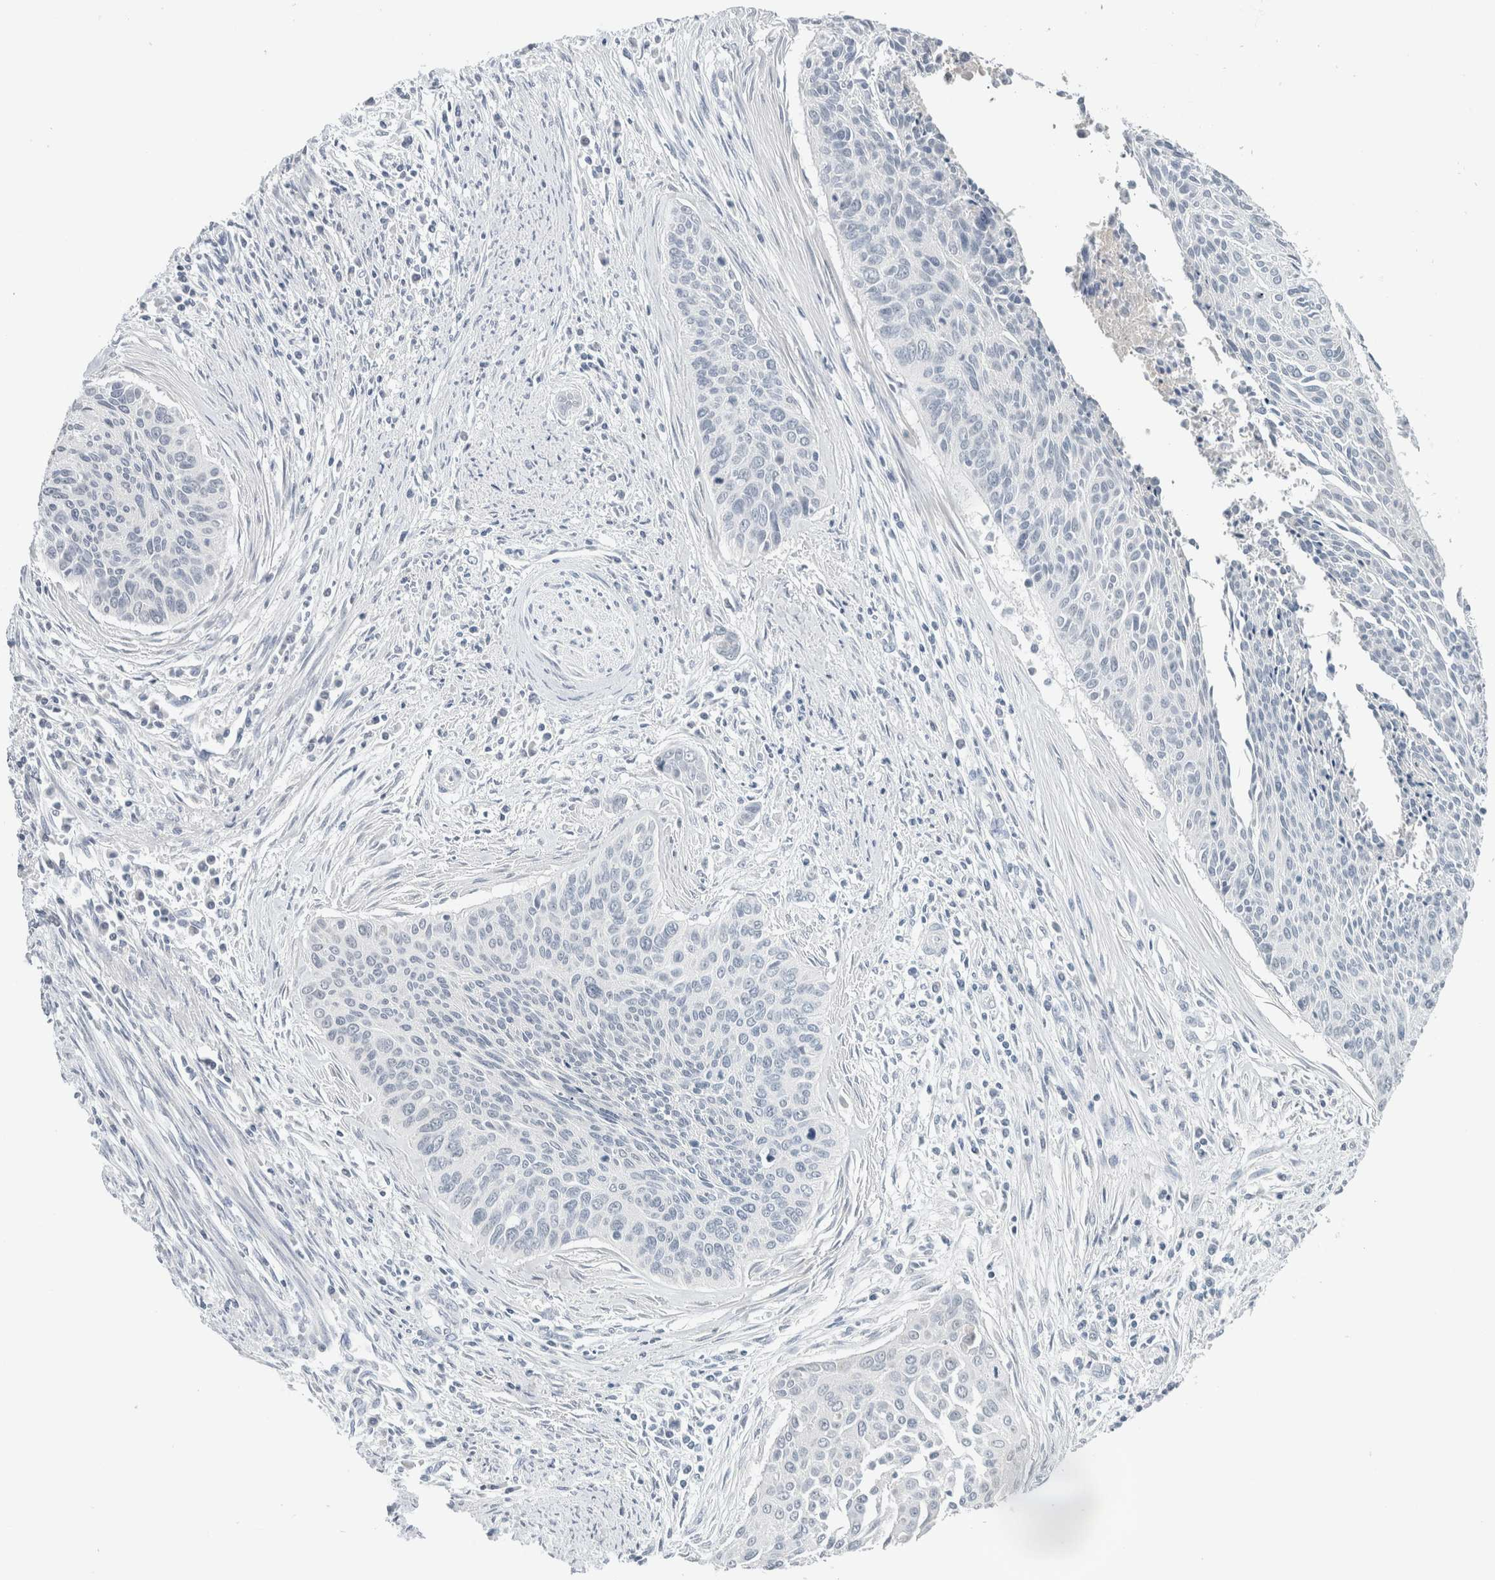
{"staining": {"intensity": "negative", "quantity": "none", "location": "none"}, "tissue": "cervical cancer", "cell_type": "Tumor cells", "image_type": "cancer", "snomed": [{"axis": "morphology", "description": "Squamous cell carcinoma, NOS"}, {"axis": "topography", "description": "Cervix"}], "caption": "IHC micrograph of human cervical squamous cell carcinoma stained for a protein (brown), which displays no positivity in tumor cells.", "gene": "CRAT", "patient": {"sex": "female", "age": 55}}